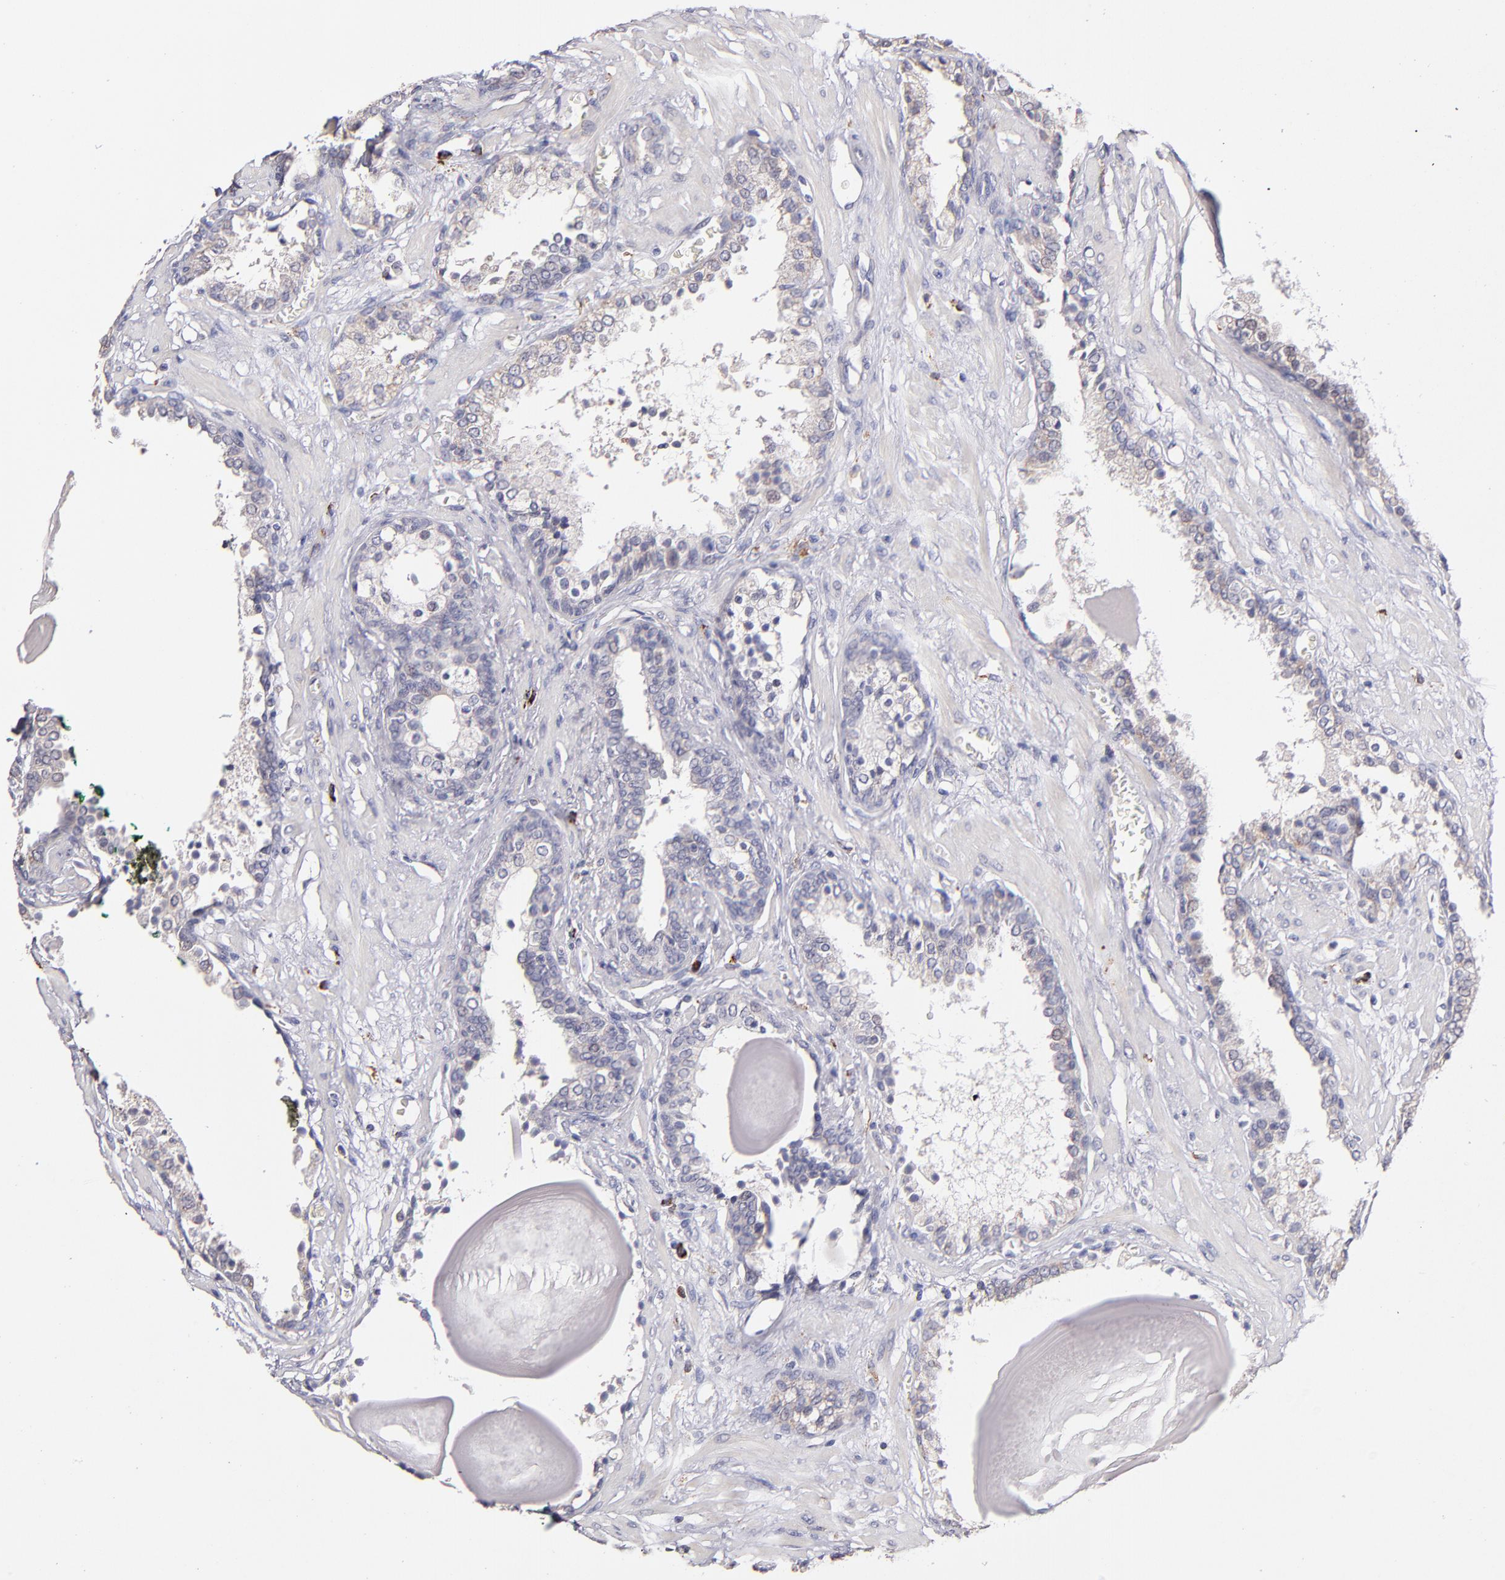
{"staining": {"intensity": "weak", "quantity": ">75%", "location": "cytoplasmic/membranous"}, "tissue": "prostate cancer", "cell_type": "Tumor cells", "image_type": "cancer", "snomed": [{"axis": "morphology", "description": "Adenocarcinoma, Medium grade"}, {"axis": "topography", "description": "Prostate"}], "caption": "This is a photomicrograph of immunohistochemistry staining of adenocarcinoma (medium-grade) (prostate), which shows weak expression in the cytoplasmic/membranous of tumor cells.", "gene": "GLDC", "patient": {"sex": "male", "age": 70}}